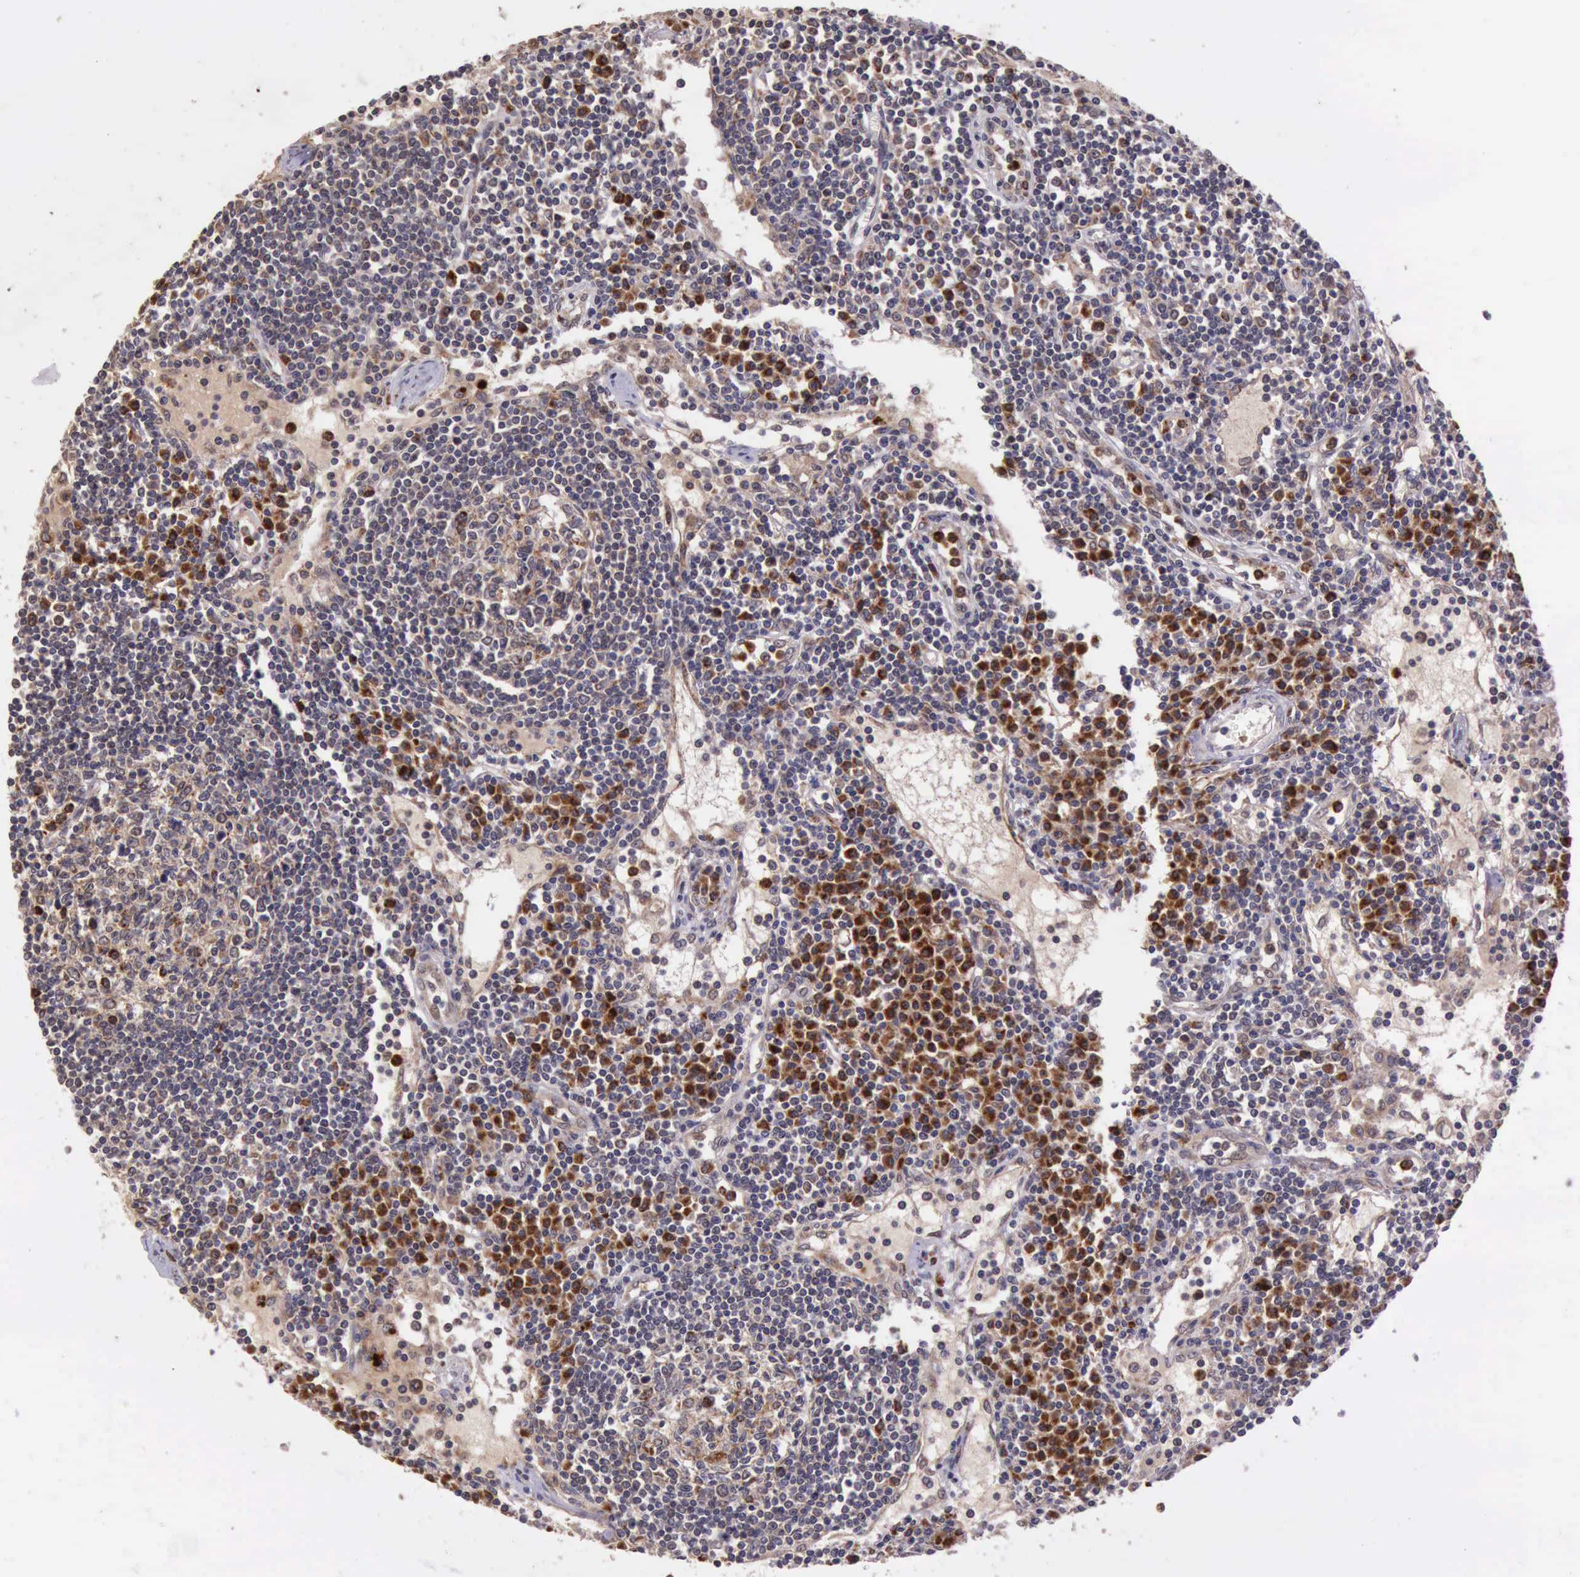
{"staining": {"intensity": "moderate", "quantity": ">75%", "location": "cytoplasmic/membranous"}, "tissue": "lymph node", "cell_type": "Germinal center cells", "image_type": "normal", "snomed": [{"axis": "morphology", "description": "Normal tissue, NOS"}, {"axis": "topography", "description": "Lymph node"}], "caption": "Immunohistochemical staining of normal lymph node reveals >75% levels of moderate cytoplasmic/membranous protein staining in approximately >75% of germinal center cells.", "gene": "ARMCX3", "patient": {"sex": "female", "age": 62}}